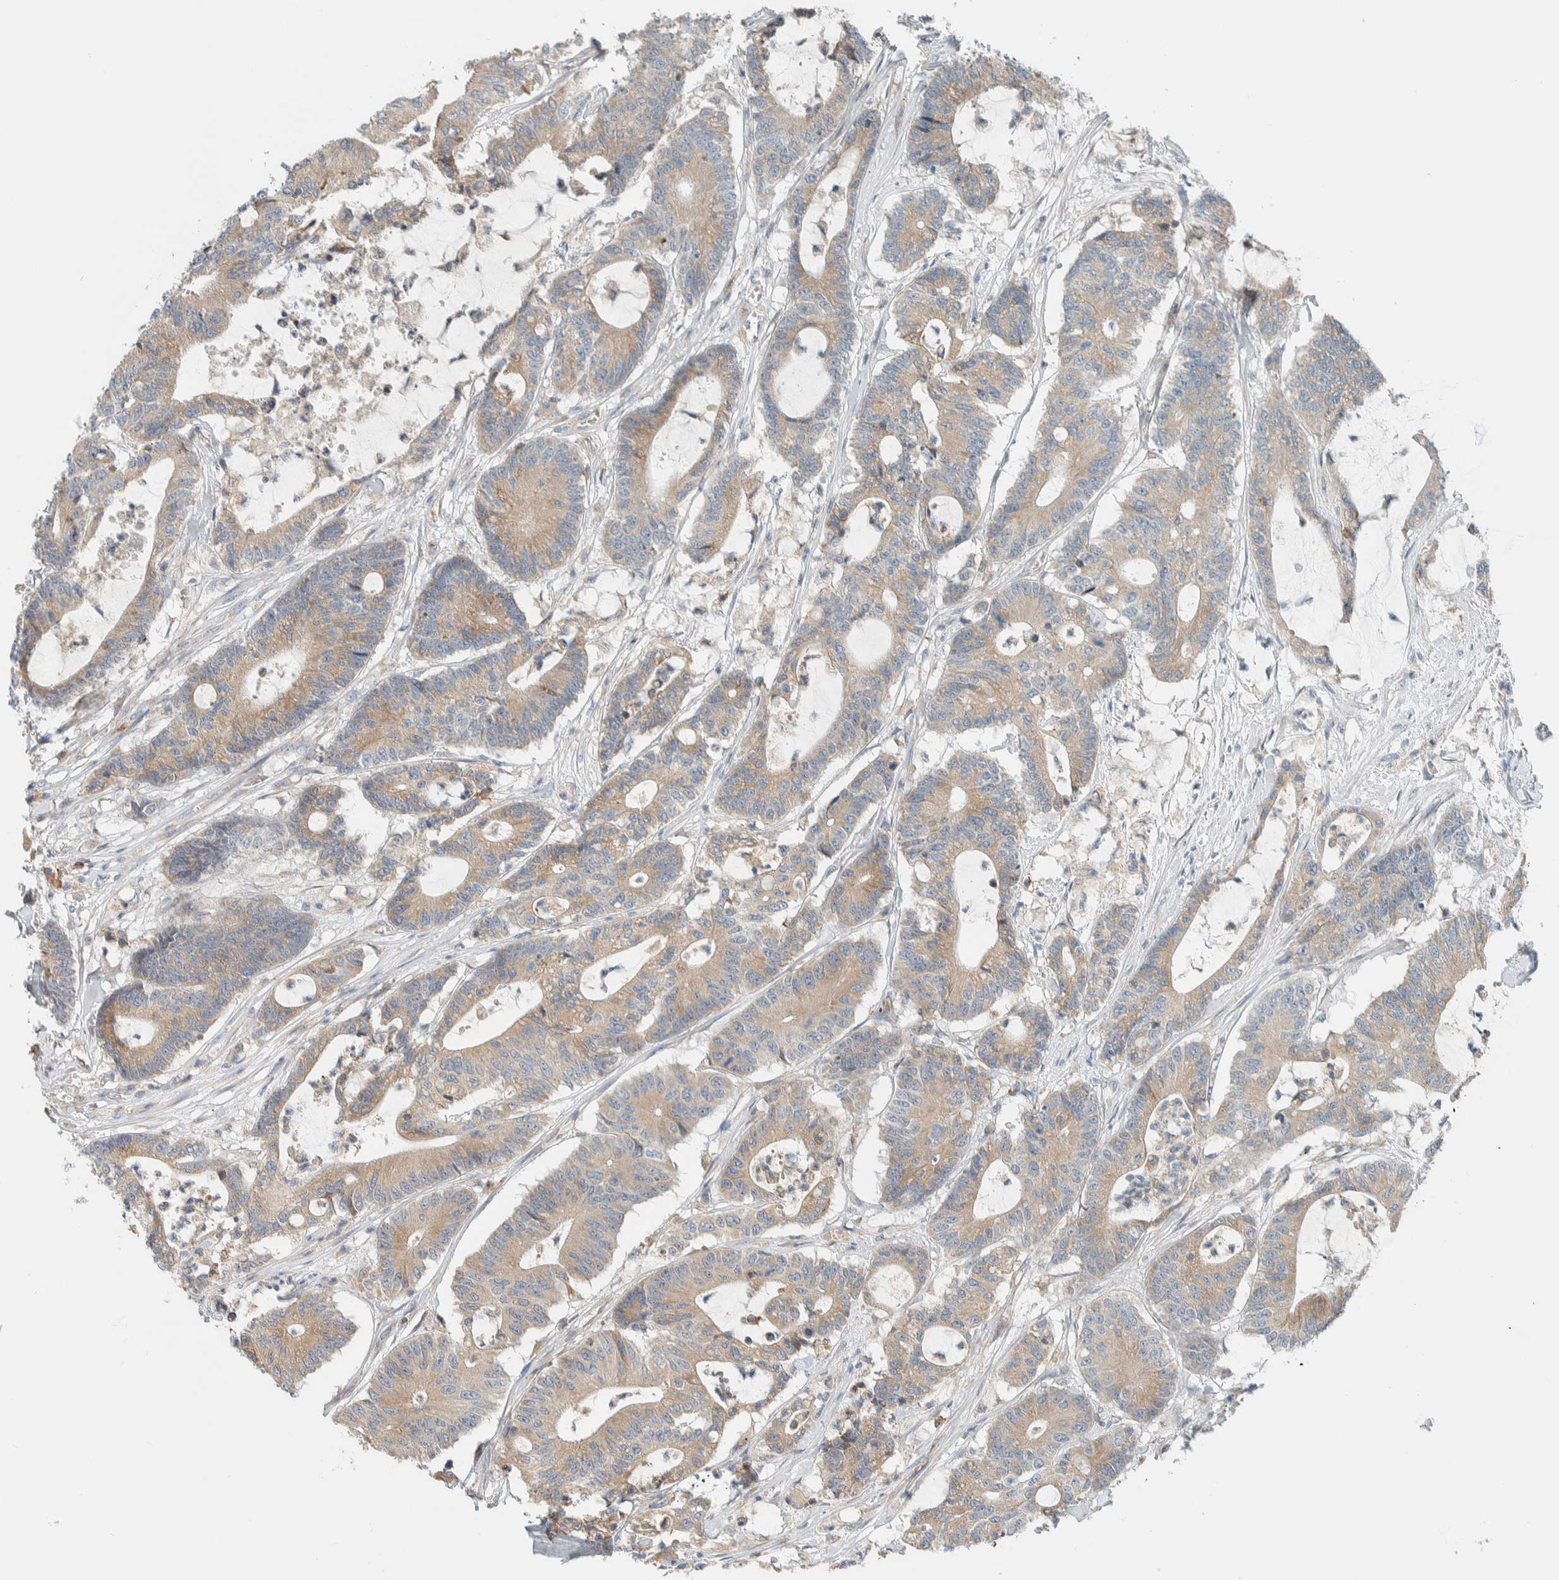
{"staining": {"intensity": "weak", "quantity": ">75%", "location": "cytoplasmic/membranous"}, "tissue": "colorectal cancer", "cell_type": "Tumor cells", "image_type": "cancer", "snomed": [{"axis": "morphology", "description": "Adenocarcinoma, NOS"}, {"axis": "topography", "description": "Colon"}], "caption": "Colorectal adenocarcinoma stained with a brown dye shows weak cytoplasmic/membranous positive positivity in approximately >75% of tumor cells.", "gene": "CCDC57", "patient": {"sex": "female", "age": 84}}